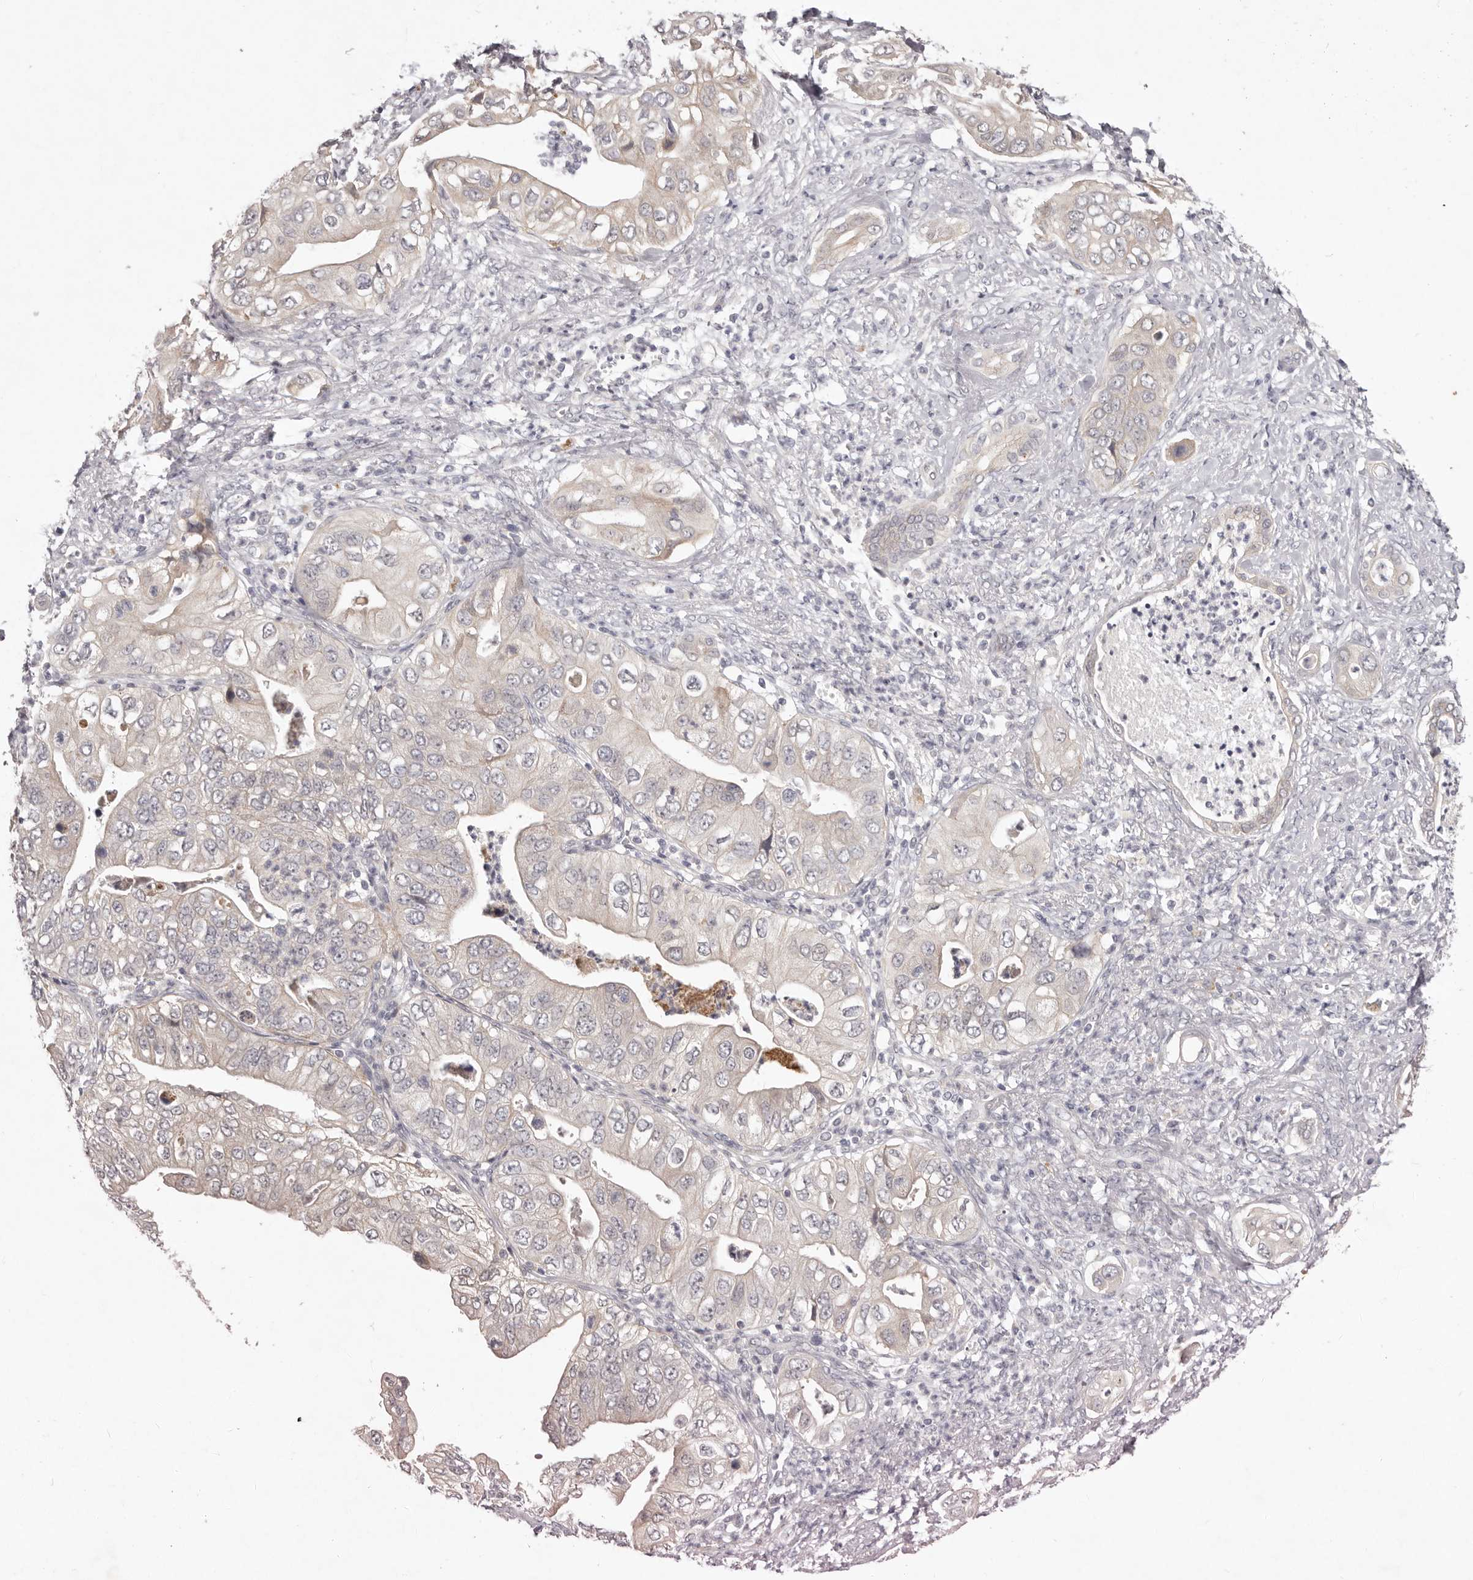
{"staining": {"intensity": "weak", "quantity": "25%-75%", "location": "cytoplasmic/membranous"}, "tissue": "pancreatic cancer", "cell_type": "Tumor cells", "image_type": "cancer", "snomed": [{"axis": "morphology", "description": "Adenocarcinoma, NOS"}, {"axis": "topography", "description": "Pancreas"}], "caption": "Pancreatic cancer (adenocarcinoma) tissue displays weak cytoplasmic/membranous positivity in approximately 25%-75% of tumor cells", "gene": "GARNL3", "patient": {"sex": "female", "age": 78}}